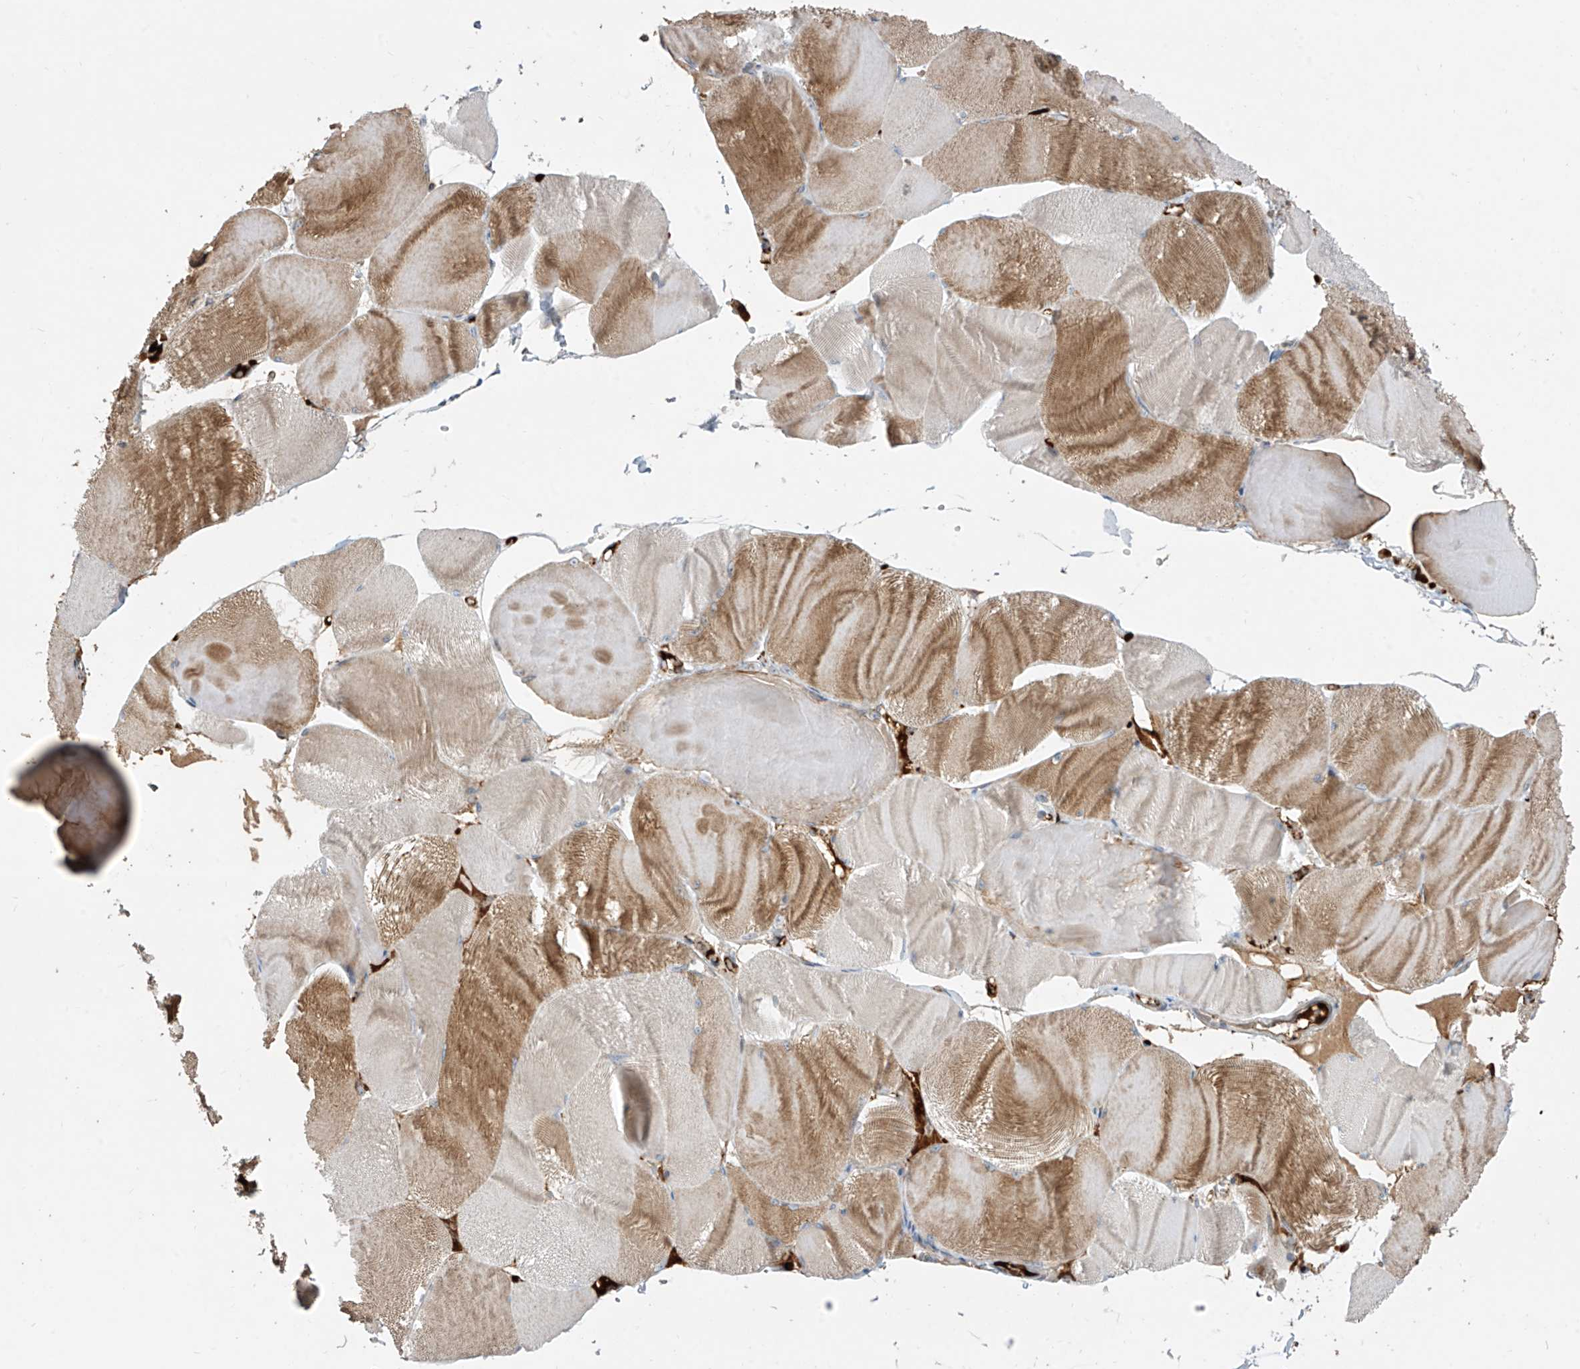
{"staining": {"intensity": "moderate", "quantity": "25%-75%", "location": "cytoplasmic/membranous"}, "tissue": "skeletal muscle", "cell_type": "Myocytes", "image_type": "normal", "snomed": [{"axis": "morphology", "description": "Normal tissue, NOS"}, {"axis": "morphology", "description": "Basal cell carcinoma"}, {"axis": "topography", "description": "Skeletal muscle"}], "caption": "High-magnification brightfield microscopy of unremarkable skeletal muscle stained with DAB (3,3'-diaminobenzidine) (brown) and counterstained with hematoxylin (blue). myocytes exhibit moderate cytoplasmic/membranous expression is identified in about25%-75% of cells.", "gene": "ABTB1", "patient": {"sex": "female", "age": 64}}